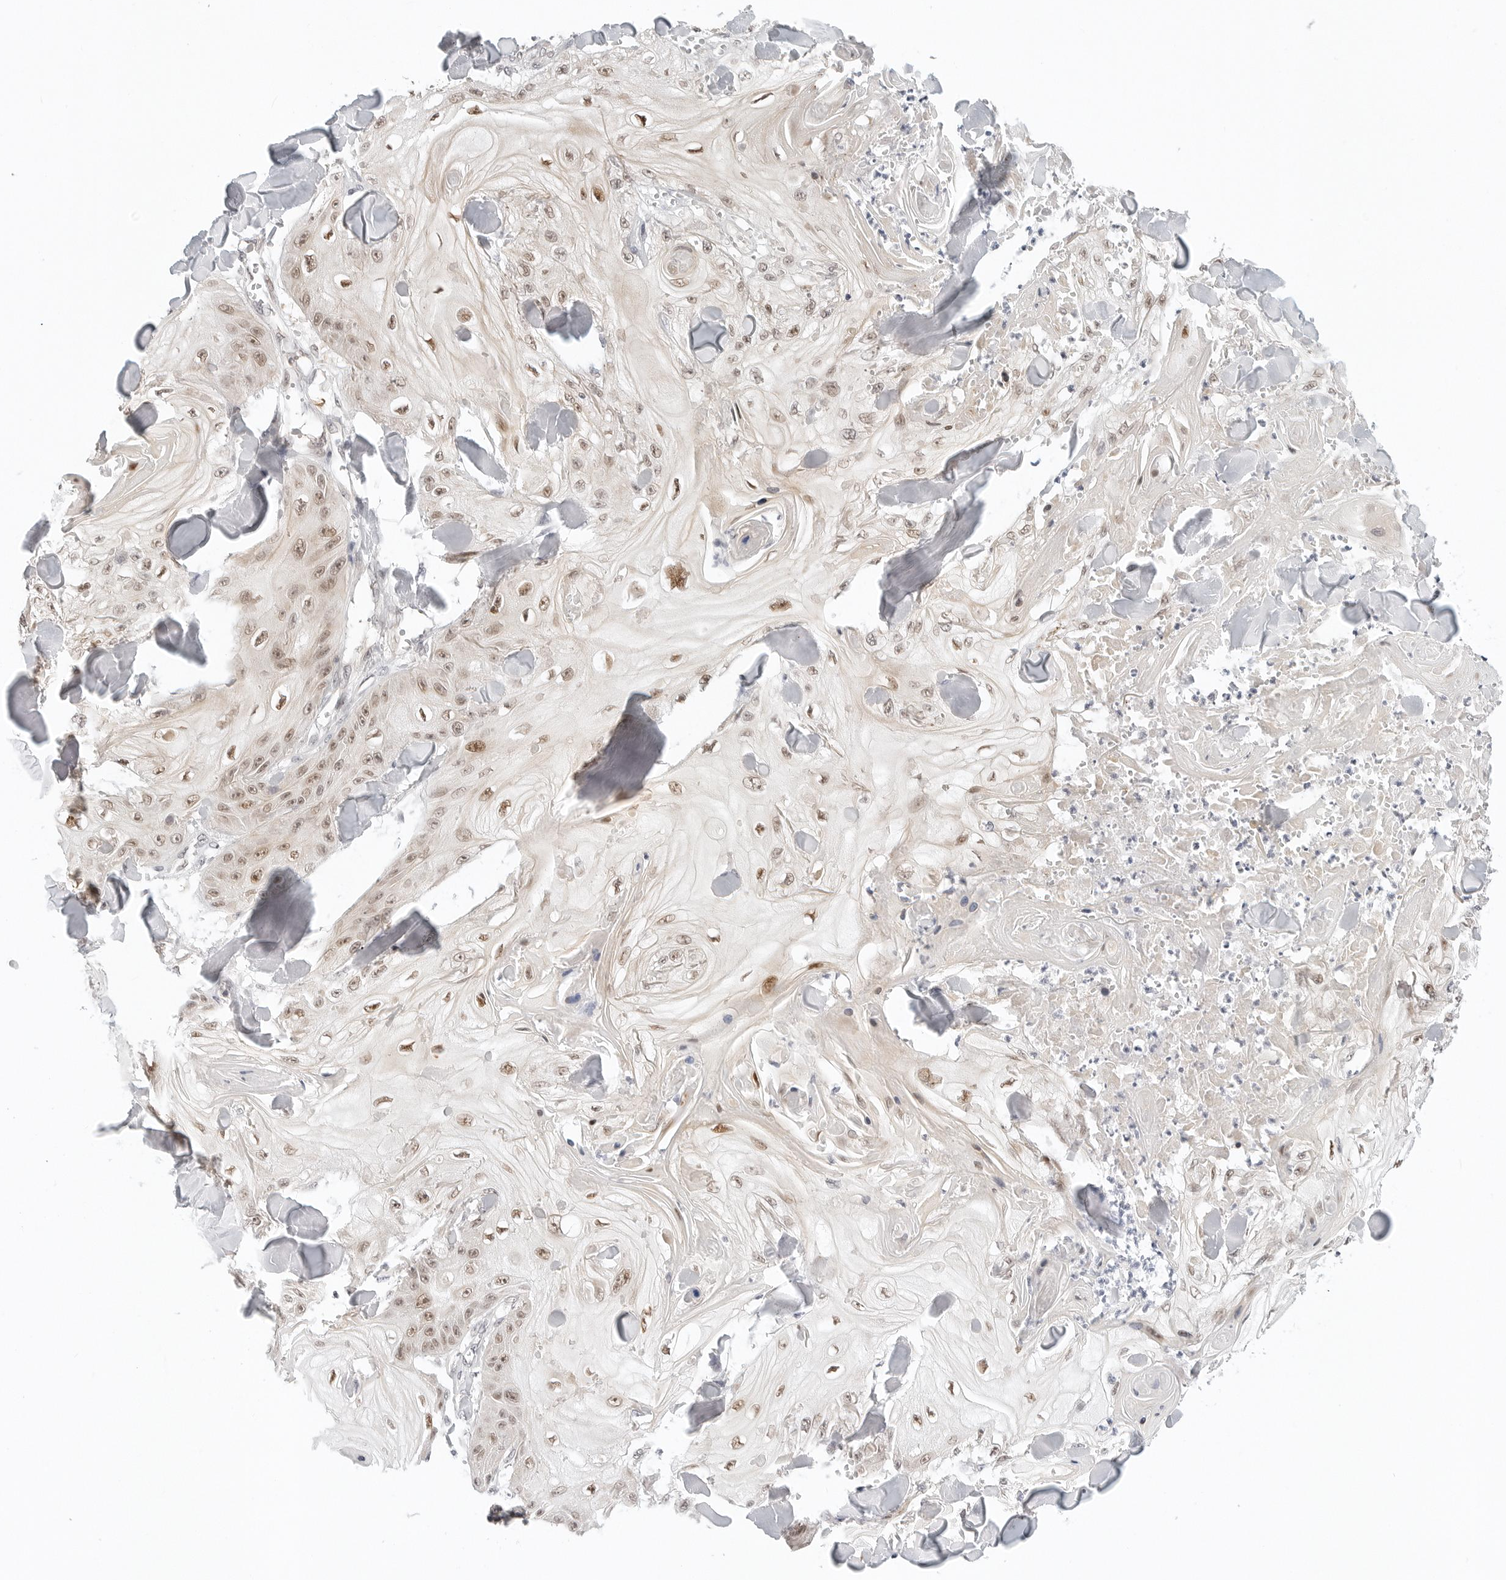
{"staining": {"intensity": "weak", "quantity": ">75%", "location": "nuclear"}, "tissue": "skin cancer", "cell_type": "Tumor cells", "image_type": "cancer", "snomed": [{"axis": "morphology", "description": "Squamous cell carcinoma, NOS"}, {"axis": "topography", "description": "Skin"}], "caption": "The micrograph shows staining of skin cancer (squamous cell carcinoma), revealing weak nuclear protein positivity (brown color) within tumor cells. The staining was performed using DAB (3,3'-diaminobenzidine), with brown indicating positive protein expression. Nuclei are stained blue with hematoxylin.", "gene": "TSEN2", "patient": {"sex": "male", "age": 74}}